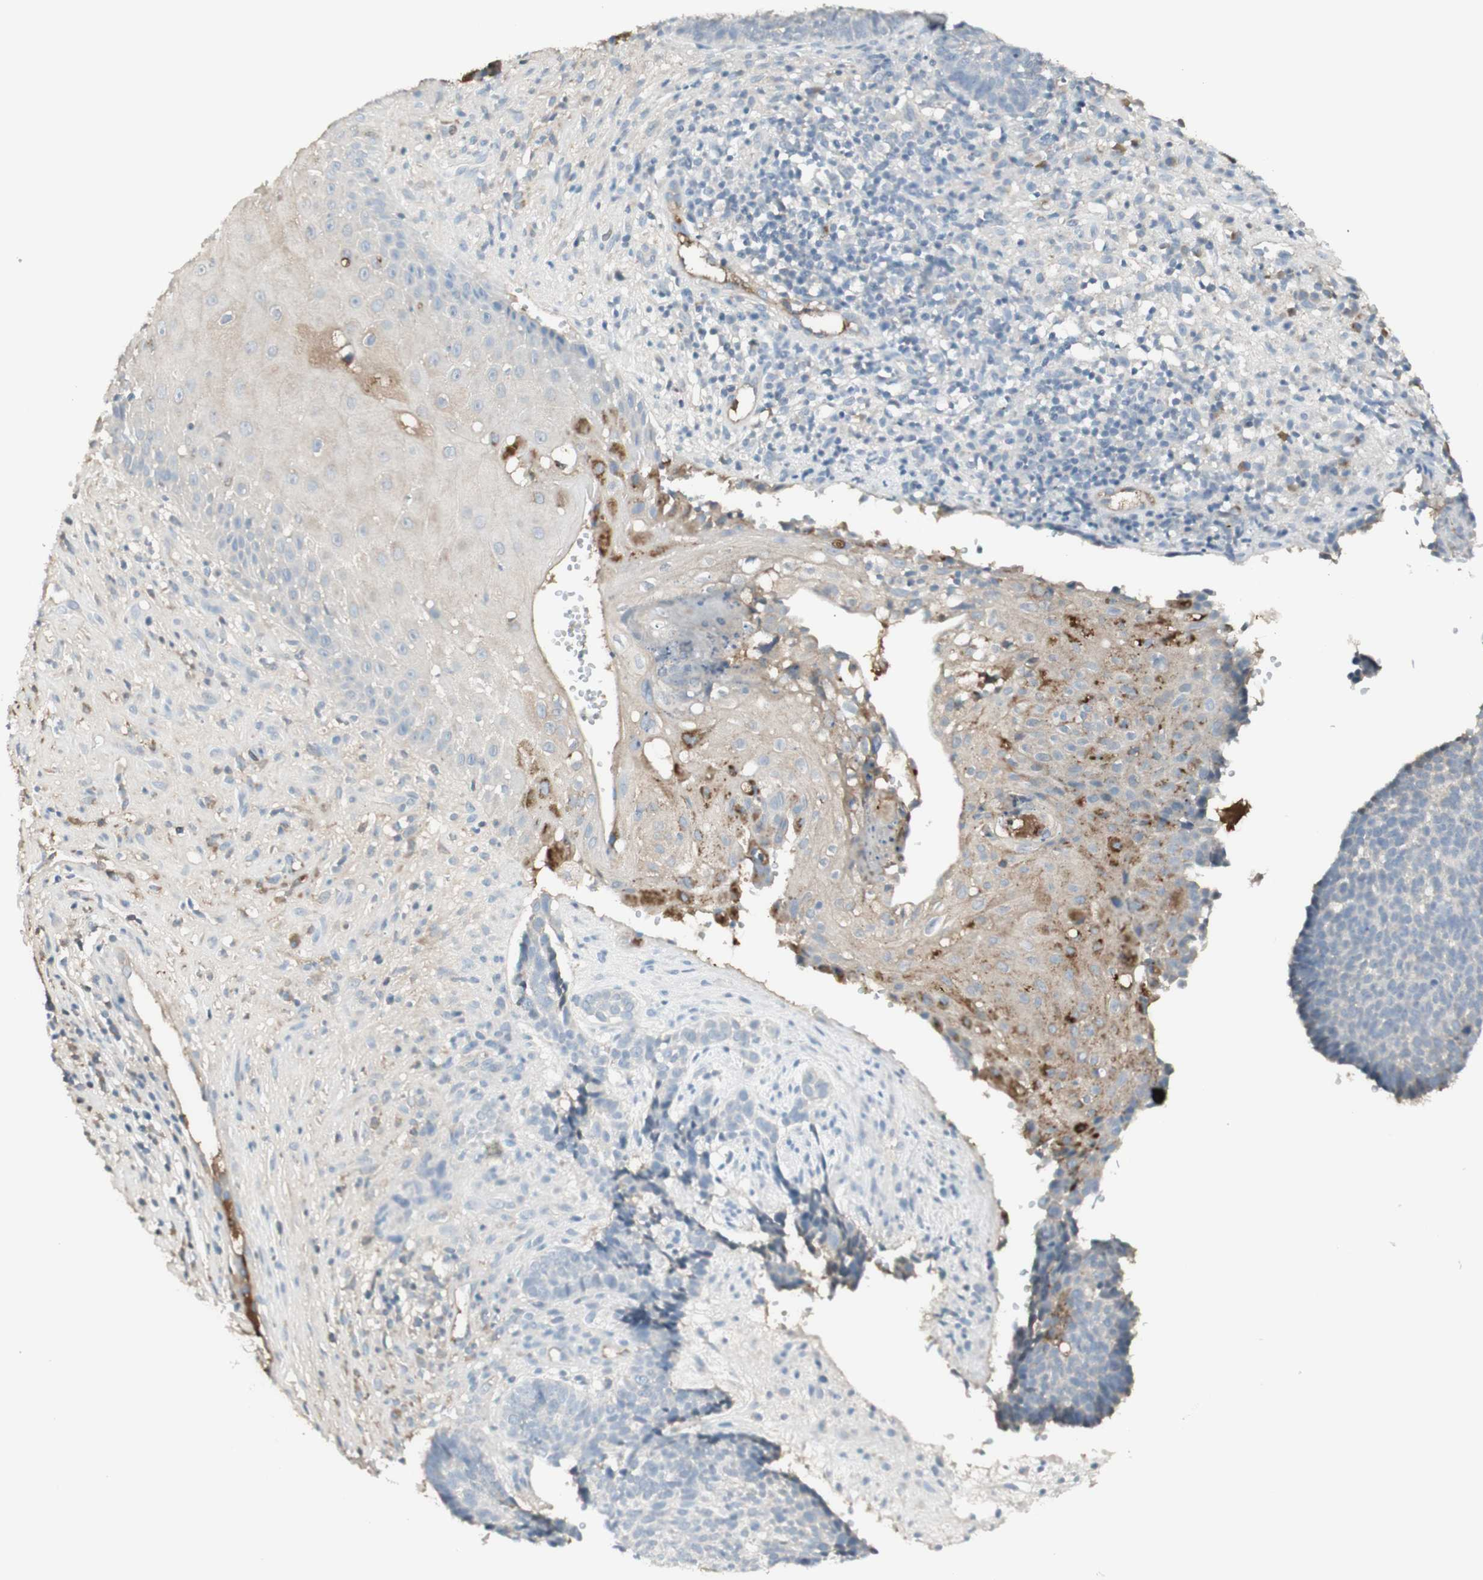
{"staining": {"intensity": "negative", "quantity": "none", "location": "none"}, "tissue": "skin cancer", "cell_type": "Tumor cells", "image_type": "cancer", "snomed": [{"axis": "morphology", "description": "Basal cell carcinoma"}, {"axis": "topography", "description": "Skin"}], "caption": "High magnification brightfield microscopy of skin cancer stained with DAB (brown) and counterstained with hematoxylin (blue): tumor cells show no significant staining.", "gene": "IFNG", "patient": {"sex": "male", "age": 84}}